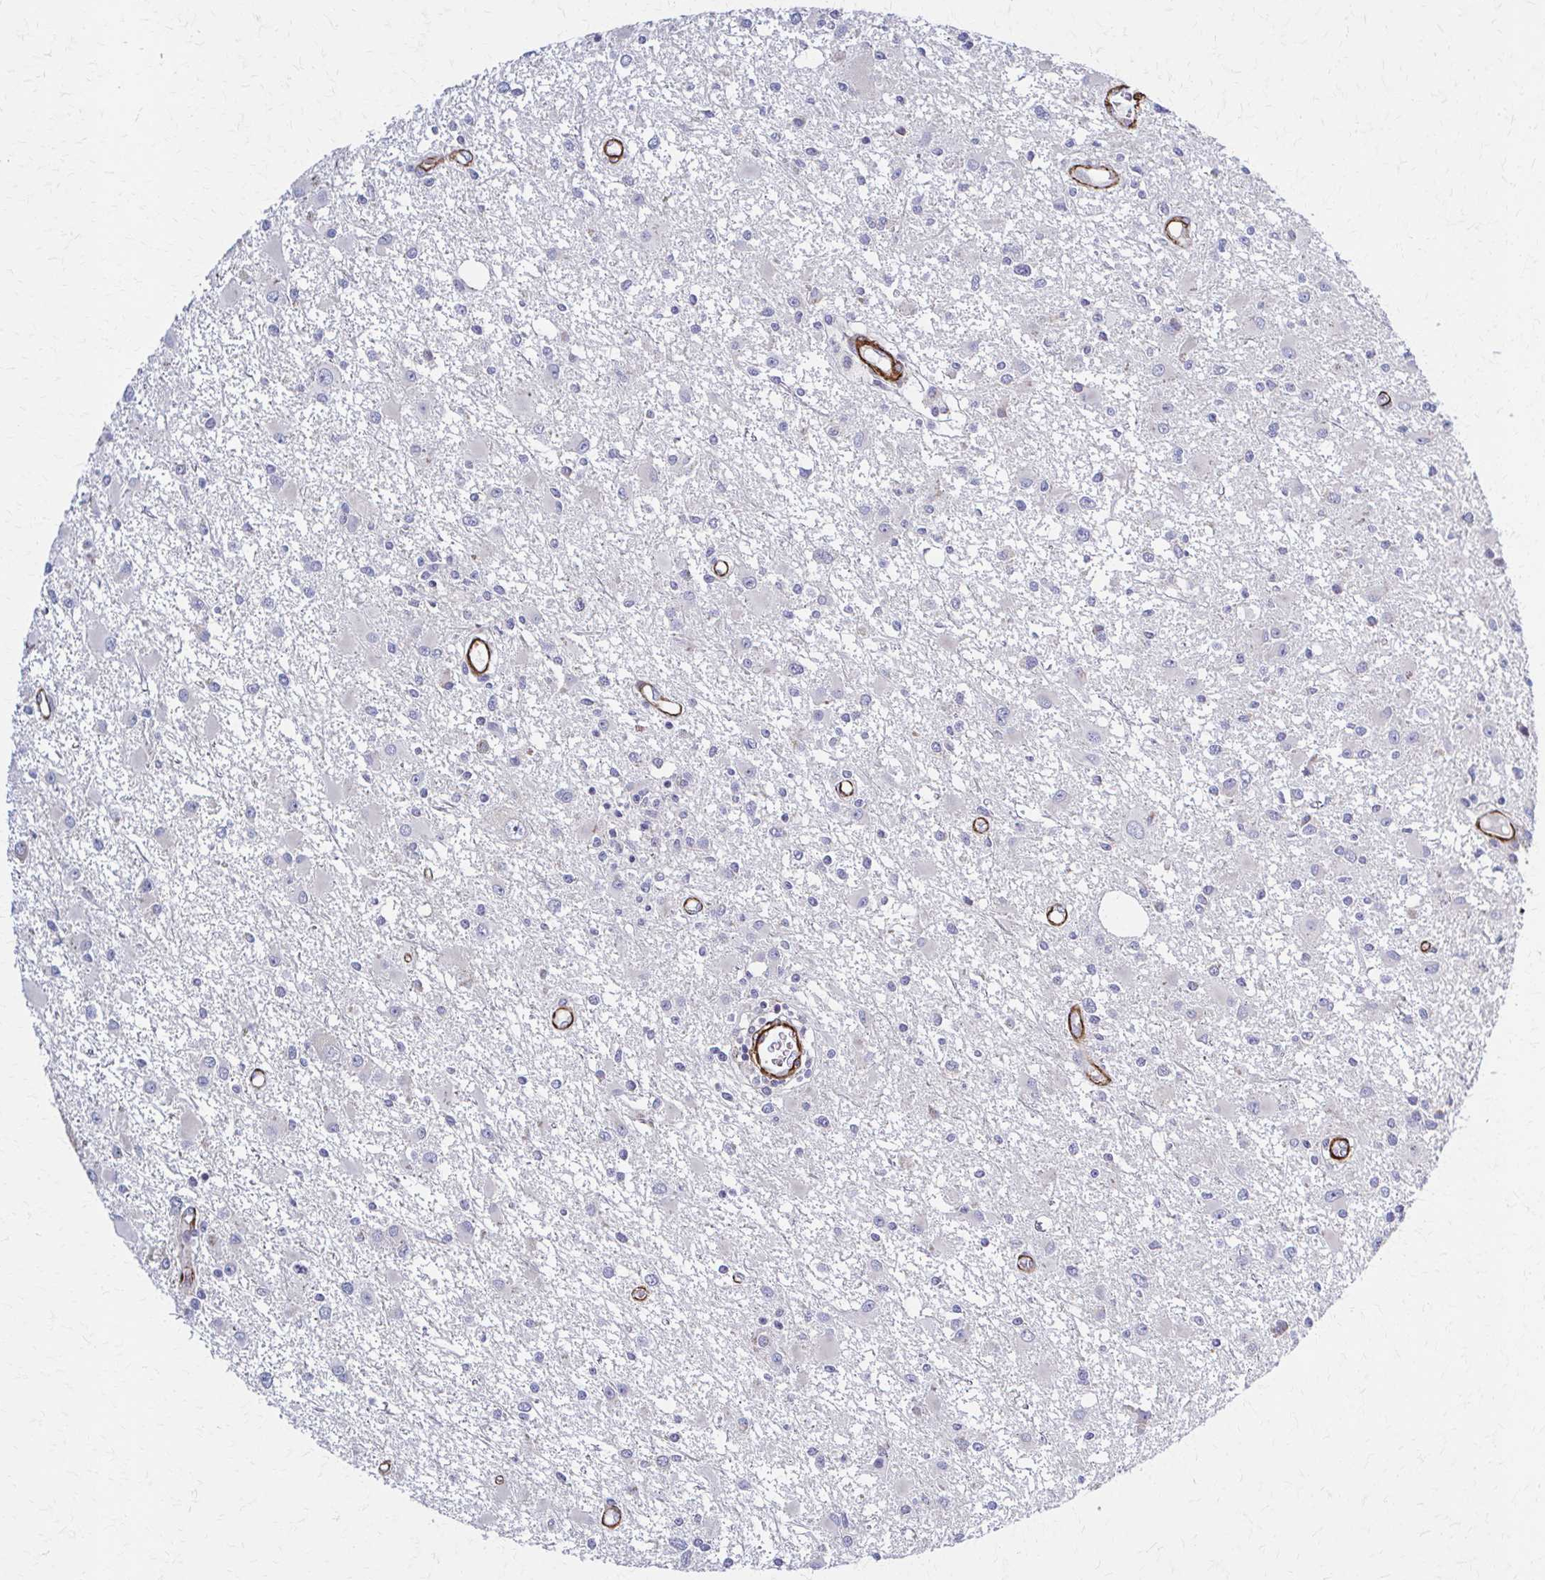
{"staining": {"intensity": "negative", "quantity": "none", "location": "none"}, "tissue": "glioma", "cell_type": "Tumor cells", "image_type": "cancer", "snomed": [{"axis": "morphology", "description": "Glioma, malignant, High grade"}, {"axis": "topography", "description": "Brain"}], "caption": "Human glioma stained for a protein using immunohistochemistry (IHC) reveals no expression in tumor cells.", "gene": "TIMMDC1", "patient": {"sex": "male", "age": 54}}